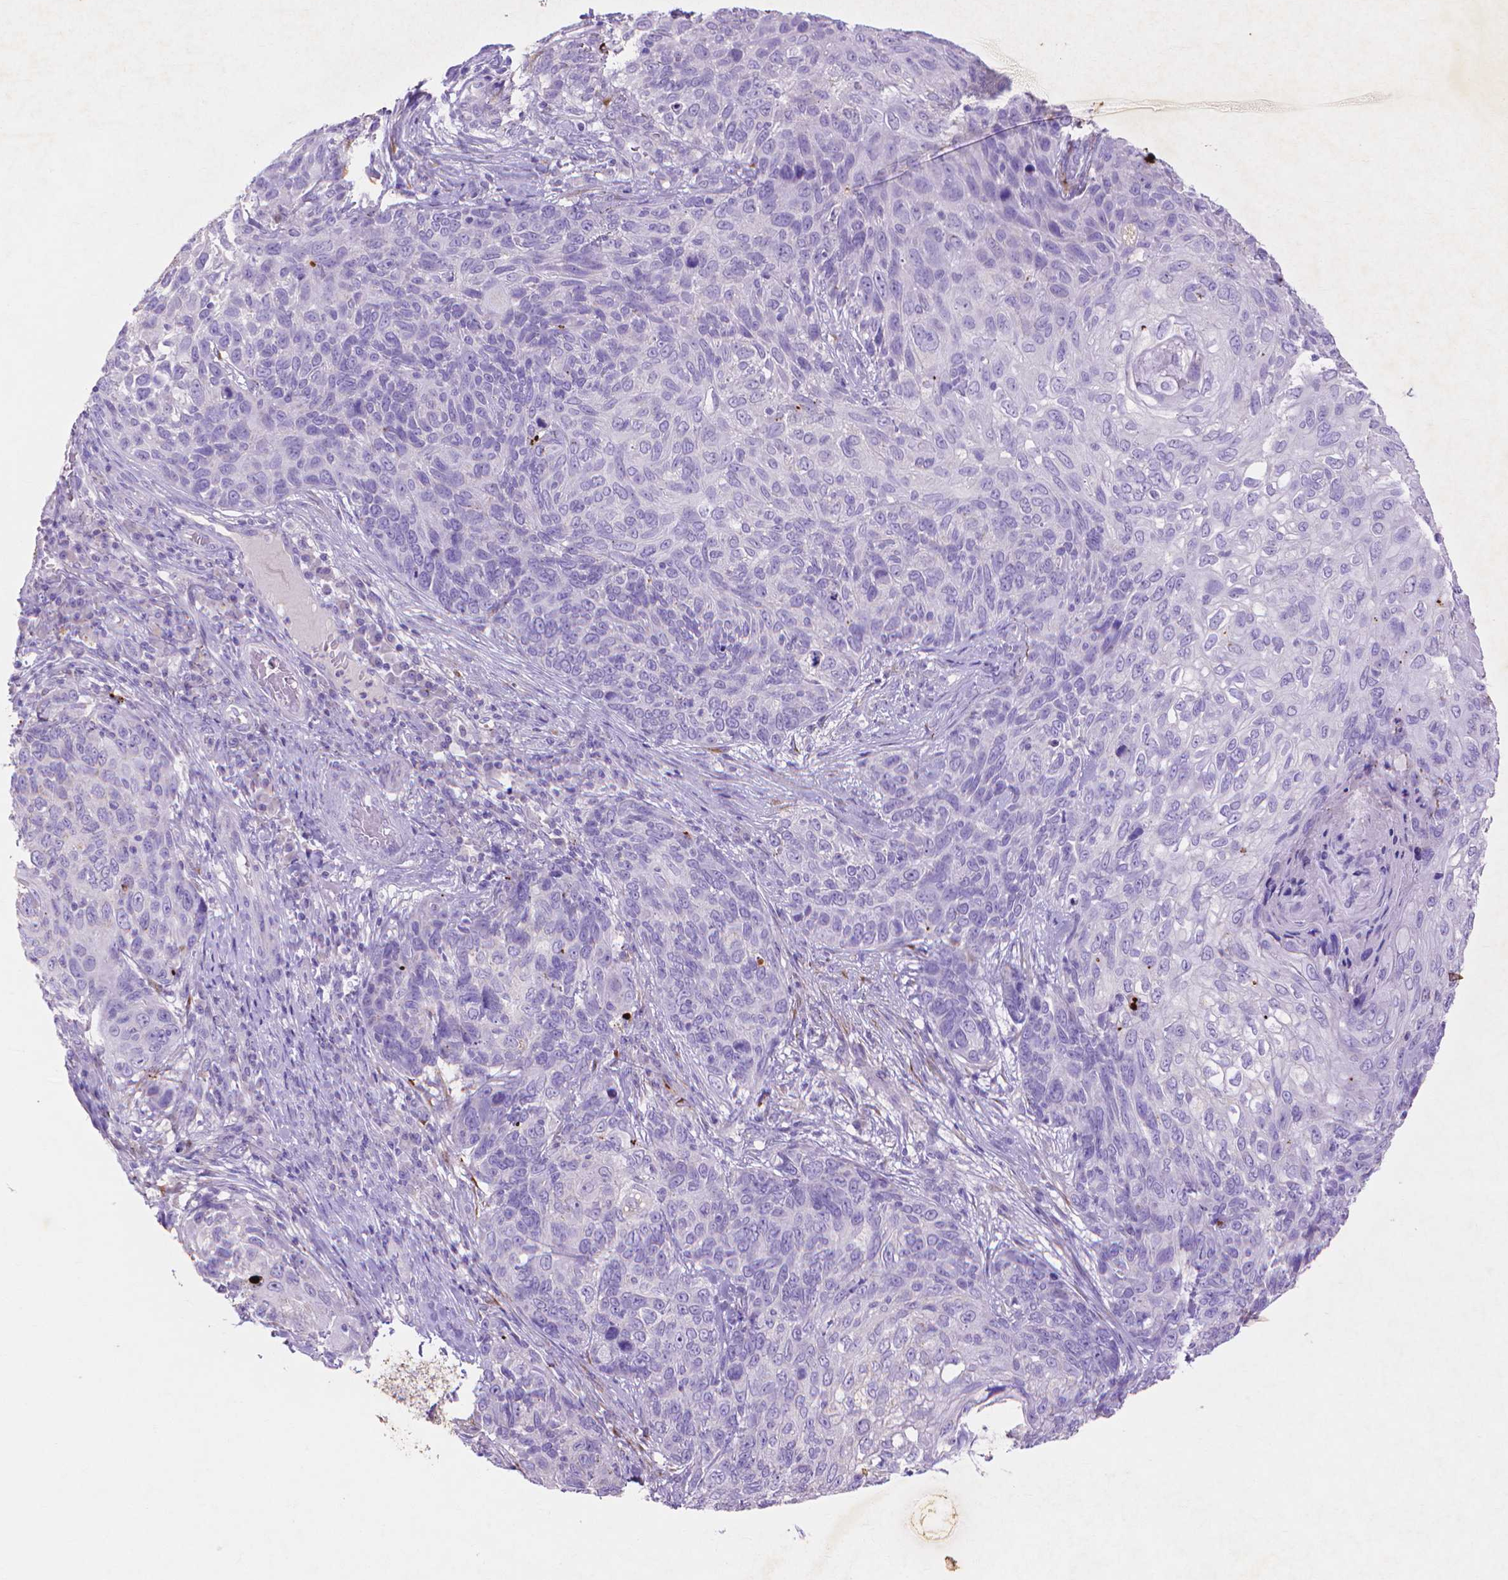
{"staining": {"intensity": "negative", "quantity": "none", "location": "none"}, "tissue": "skin cancer", "cell_type": "Tumor cells", "image_type": "cancer", "snomed": [{"axis": "morphology", "description": "Squamous cell carcinoma, NOS"}, {"axis": "topography", "description": "Skin"}], "caption": "Protein analysis of squamous cell carcinoma (skin) displays no significant staining in tumor cells.", "gene": "MMP11", "patient": {"sex": "male", "age": 92}}